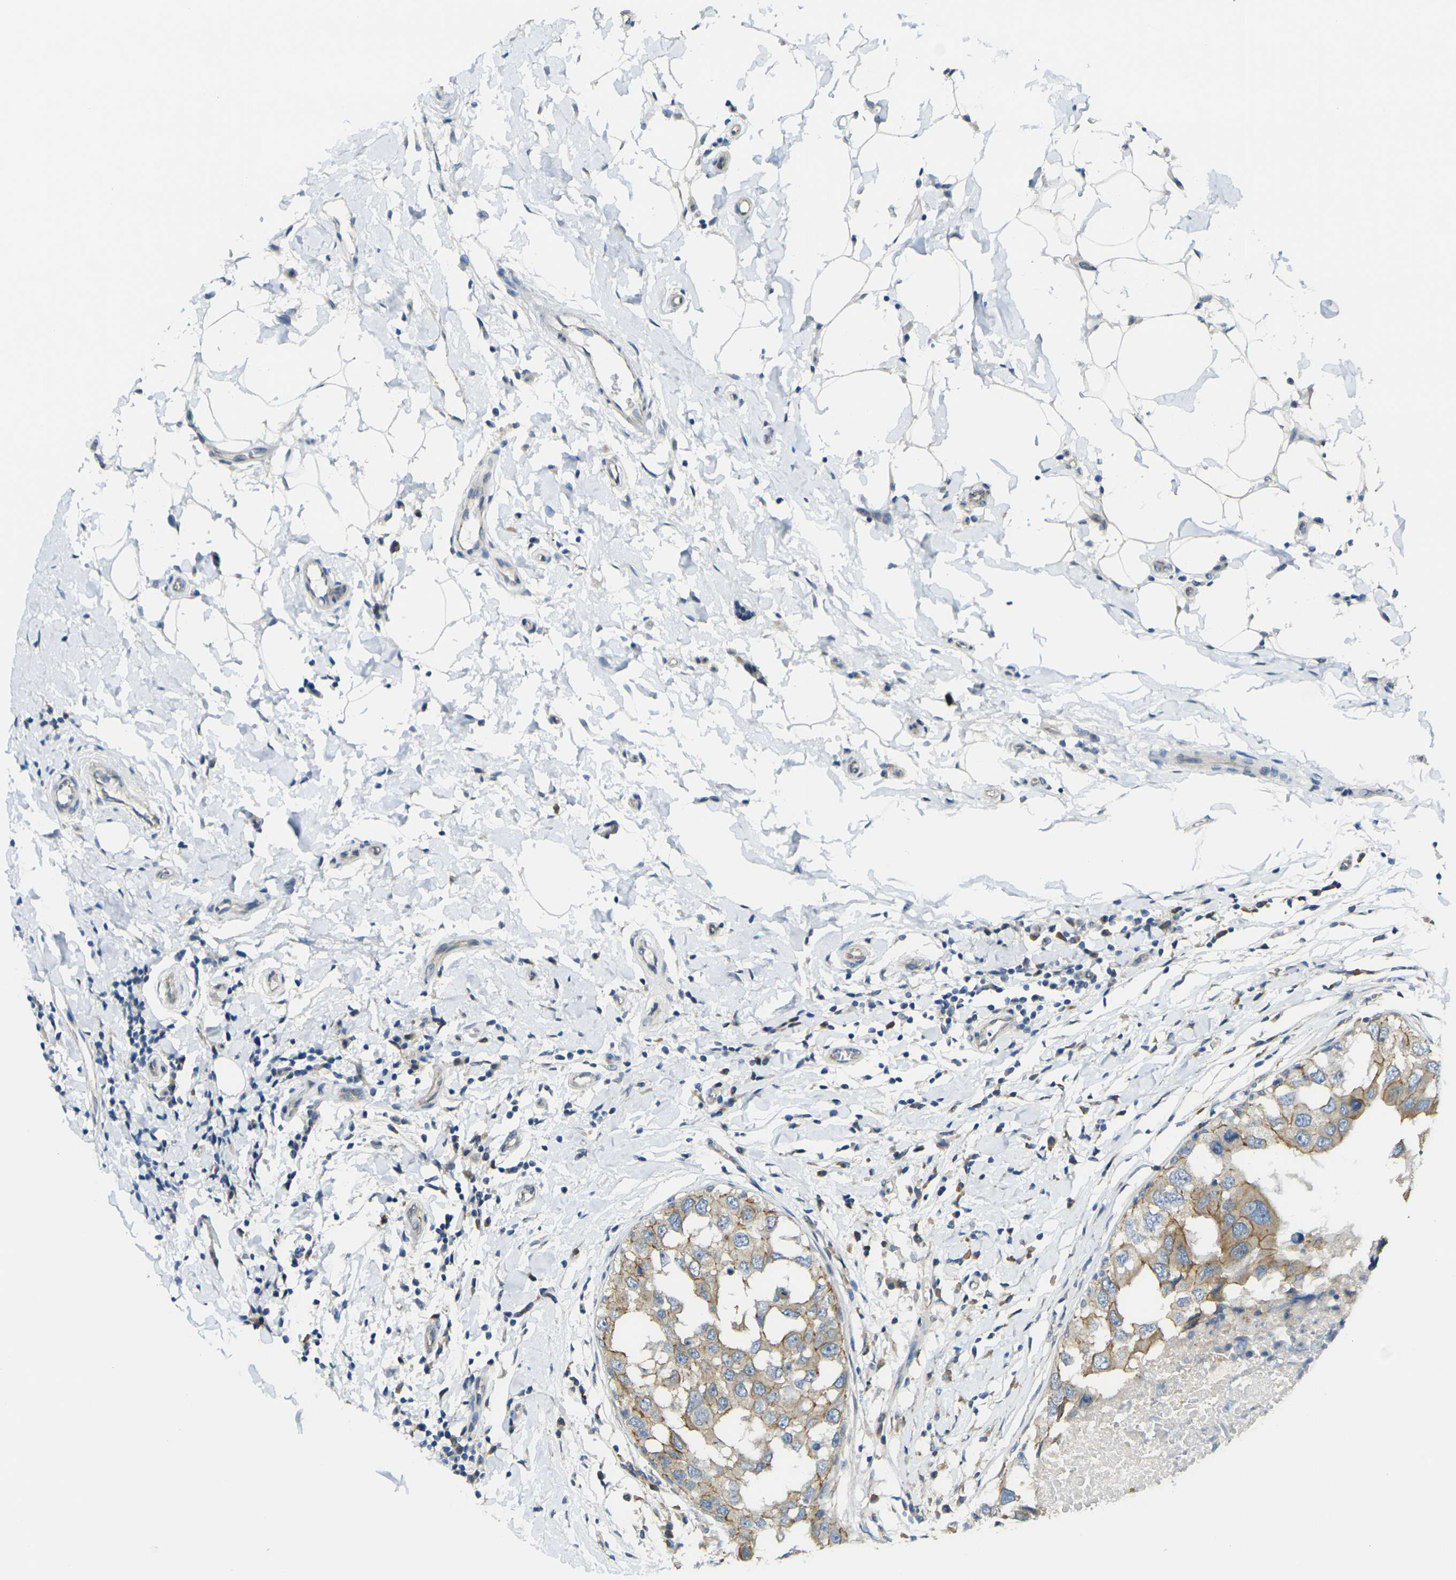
{"staining": {"intensity": "weak", "quantity": ">75%", "location": "cytoplasmic/membranous"}, "tissue": "breast cancer", "cell_type": "Tumor cells", "image_type": "cancer", "snomed": [{"axis": "morphology", "description": "Duct carcinoma"}, {"axis": "topography", "description": "Breast"}], "caption": "DAB (3,3'-diaminobenzidine) immunohistochemical staining of invasive ductal carcinoma (breast) shows weak cytoplasmic/membranous protein positivity in about >75% of tumor cells.", "gene": "RHBDD1", "patient": {"sex": "female", "age": 27}}